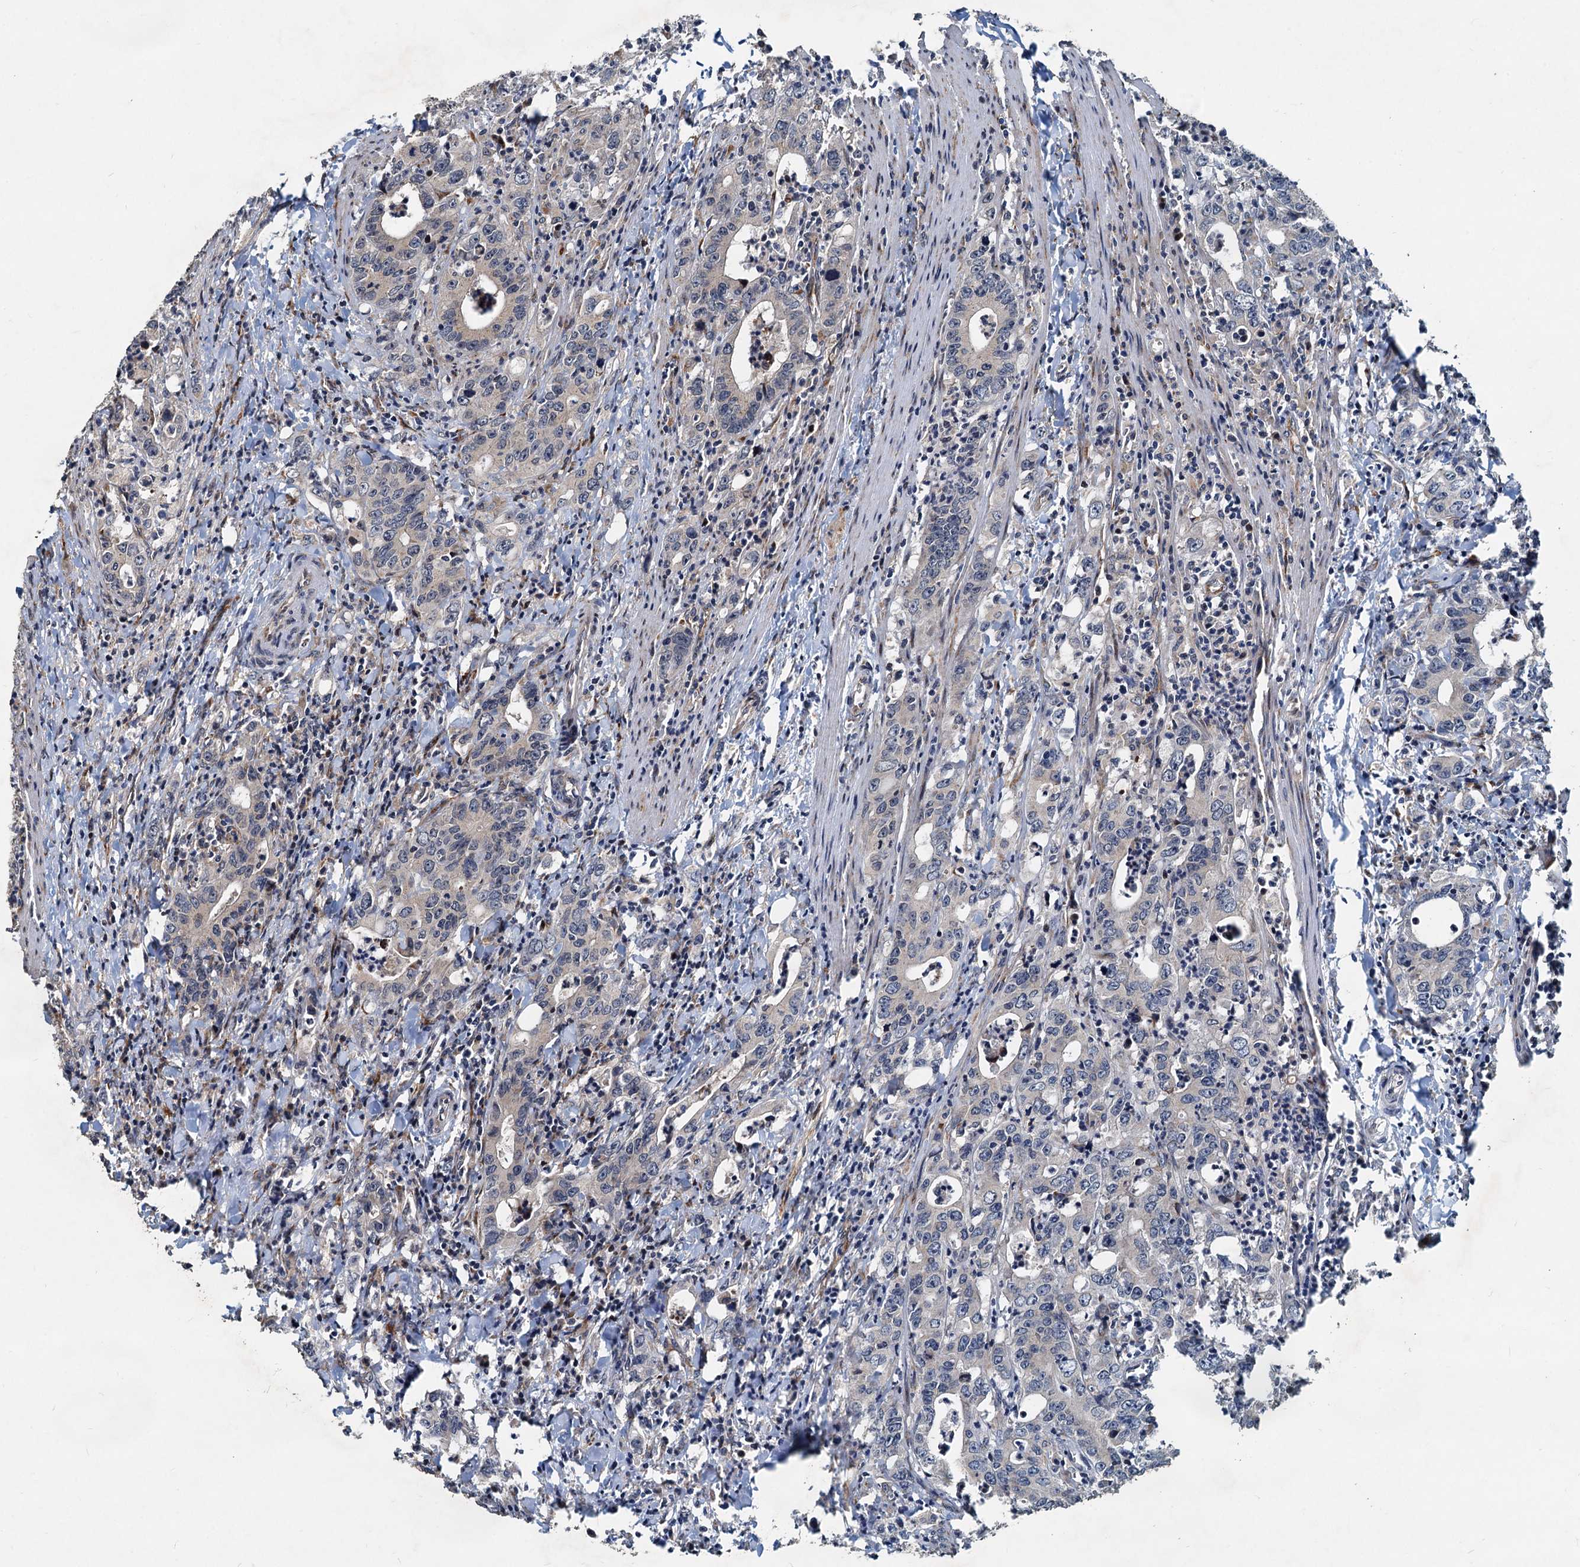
{"staining": {"intensity": "weak", "quantity": "25%-75%", "location": "cytoplasmic/membranous"}, "tissue": "colorectal cancer", "cell_type": "Tumor cells", "image_type": "cancer", "snomed": [{"axis": "morphology", "description": "Adenocarcinoma, NOS"}, {"axis": "topography", "description": "Colon"}], "caption": "Immunohistochemical staining of colorectal cancer displays low levels of weak cytoplasmic/membranous staining in approximately 25%-75% of tumor cells.", "gene": "CEP68", "patient": {"sex": "female", "age": 75}}